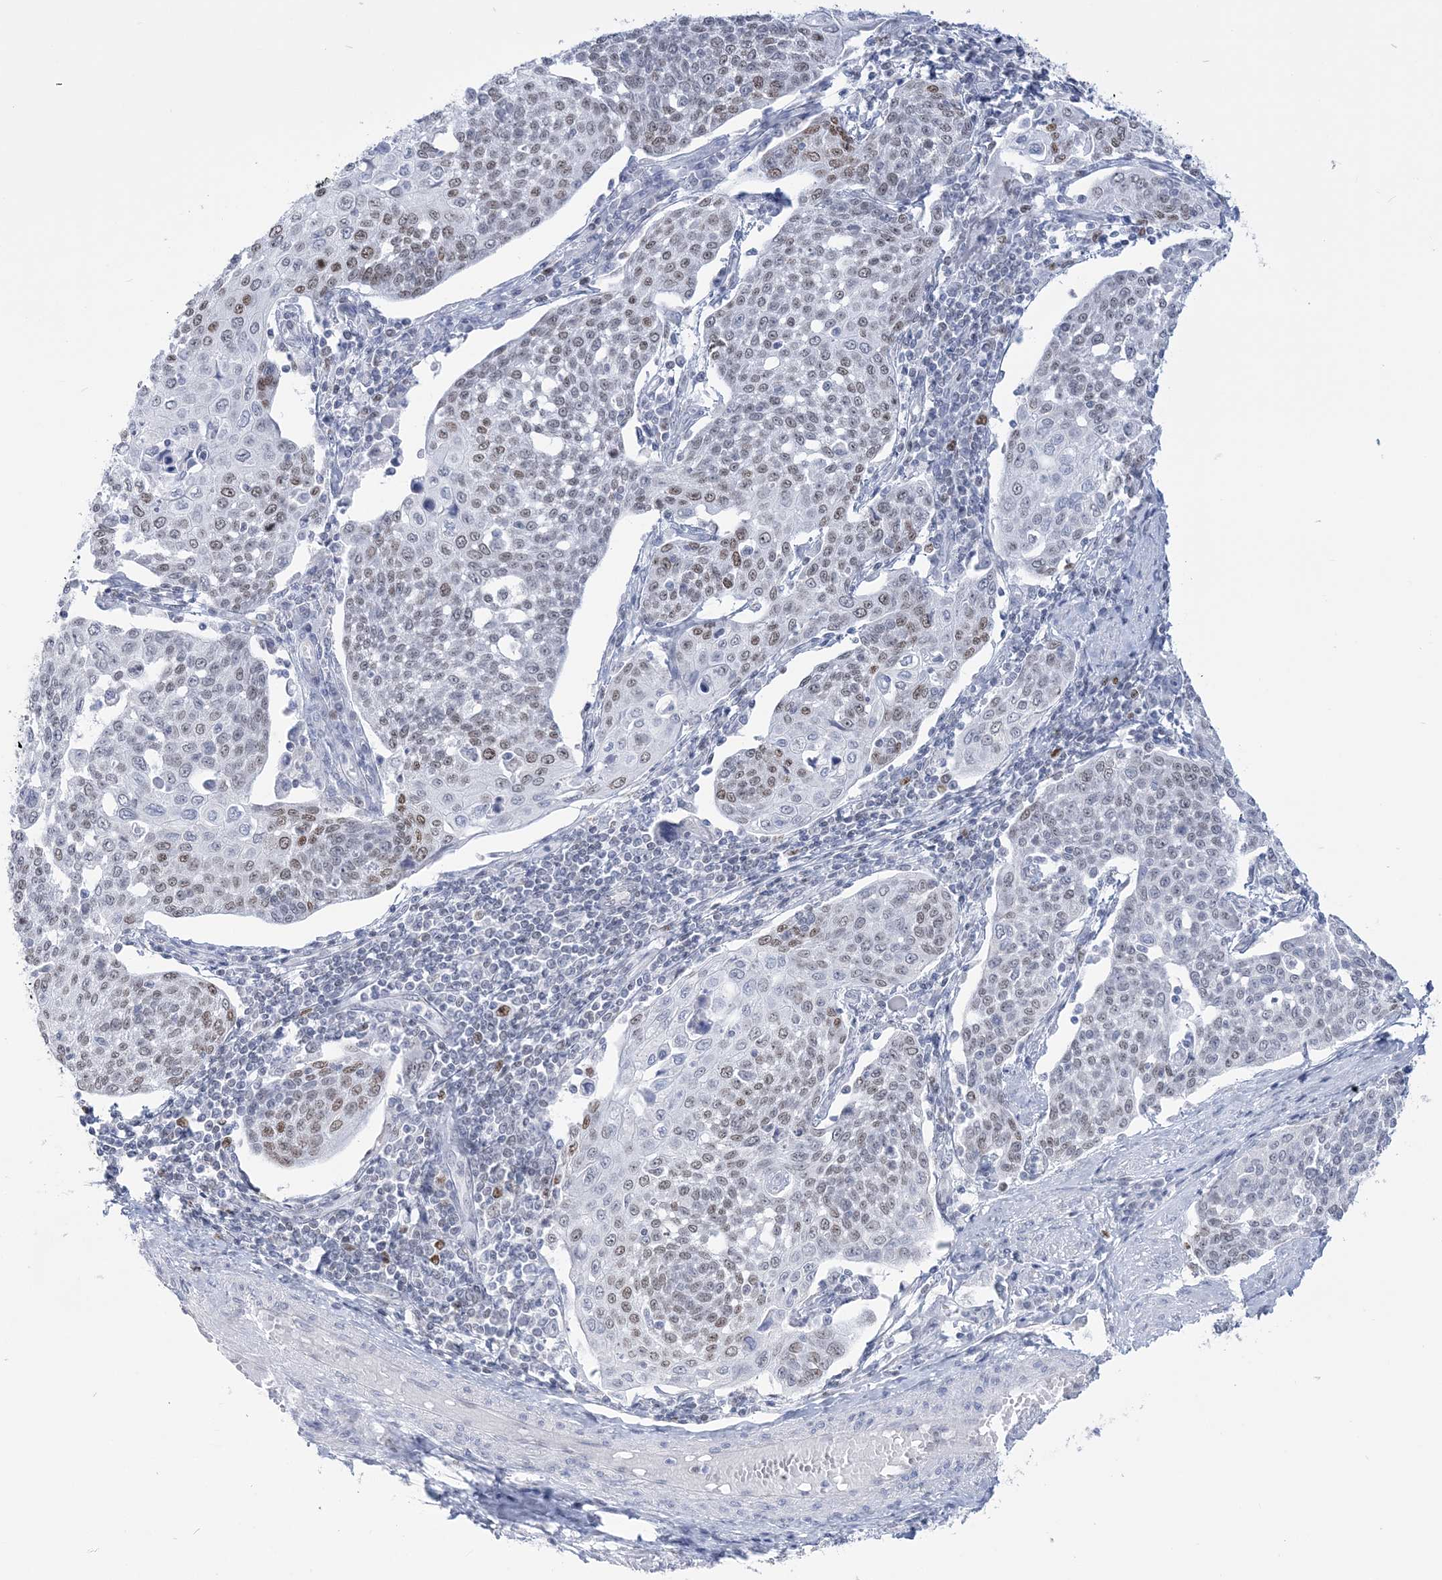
{"staining": {"intensity": "weak", "quantity": "25%-75%", "location": "nuclear"}, "tissue": "cervical cancer", "cell_type": "Tumor cells", "image_type": "cancer", "snomed": [{"axis": "morphology", "description": "Squamous cell carcinoma, NOS"}, {"axis": "topography", "description": "Cervix"}], "caption": "Squamous cell carcinoma (cervical) stained with immunohistochemistry (IHC) shows weak nuclear staining in approximately 25%-75% of tumor cells.", "gene": "DDX21", "patient": {"sex": "female", "age": 34}}